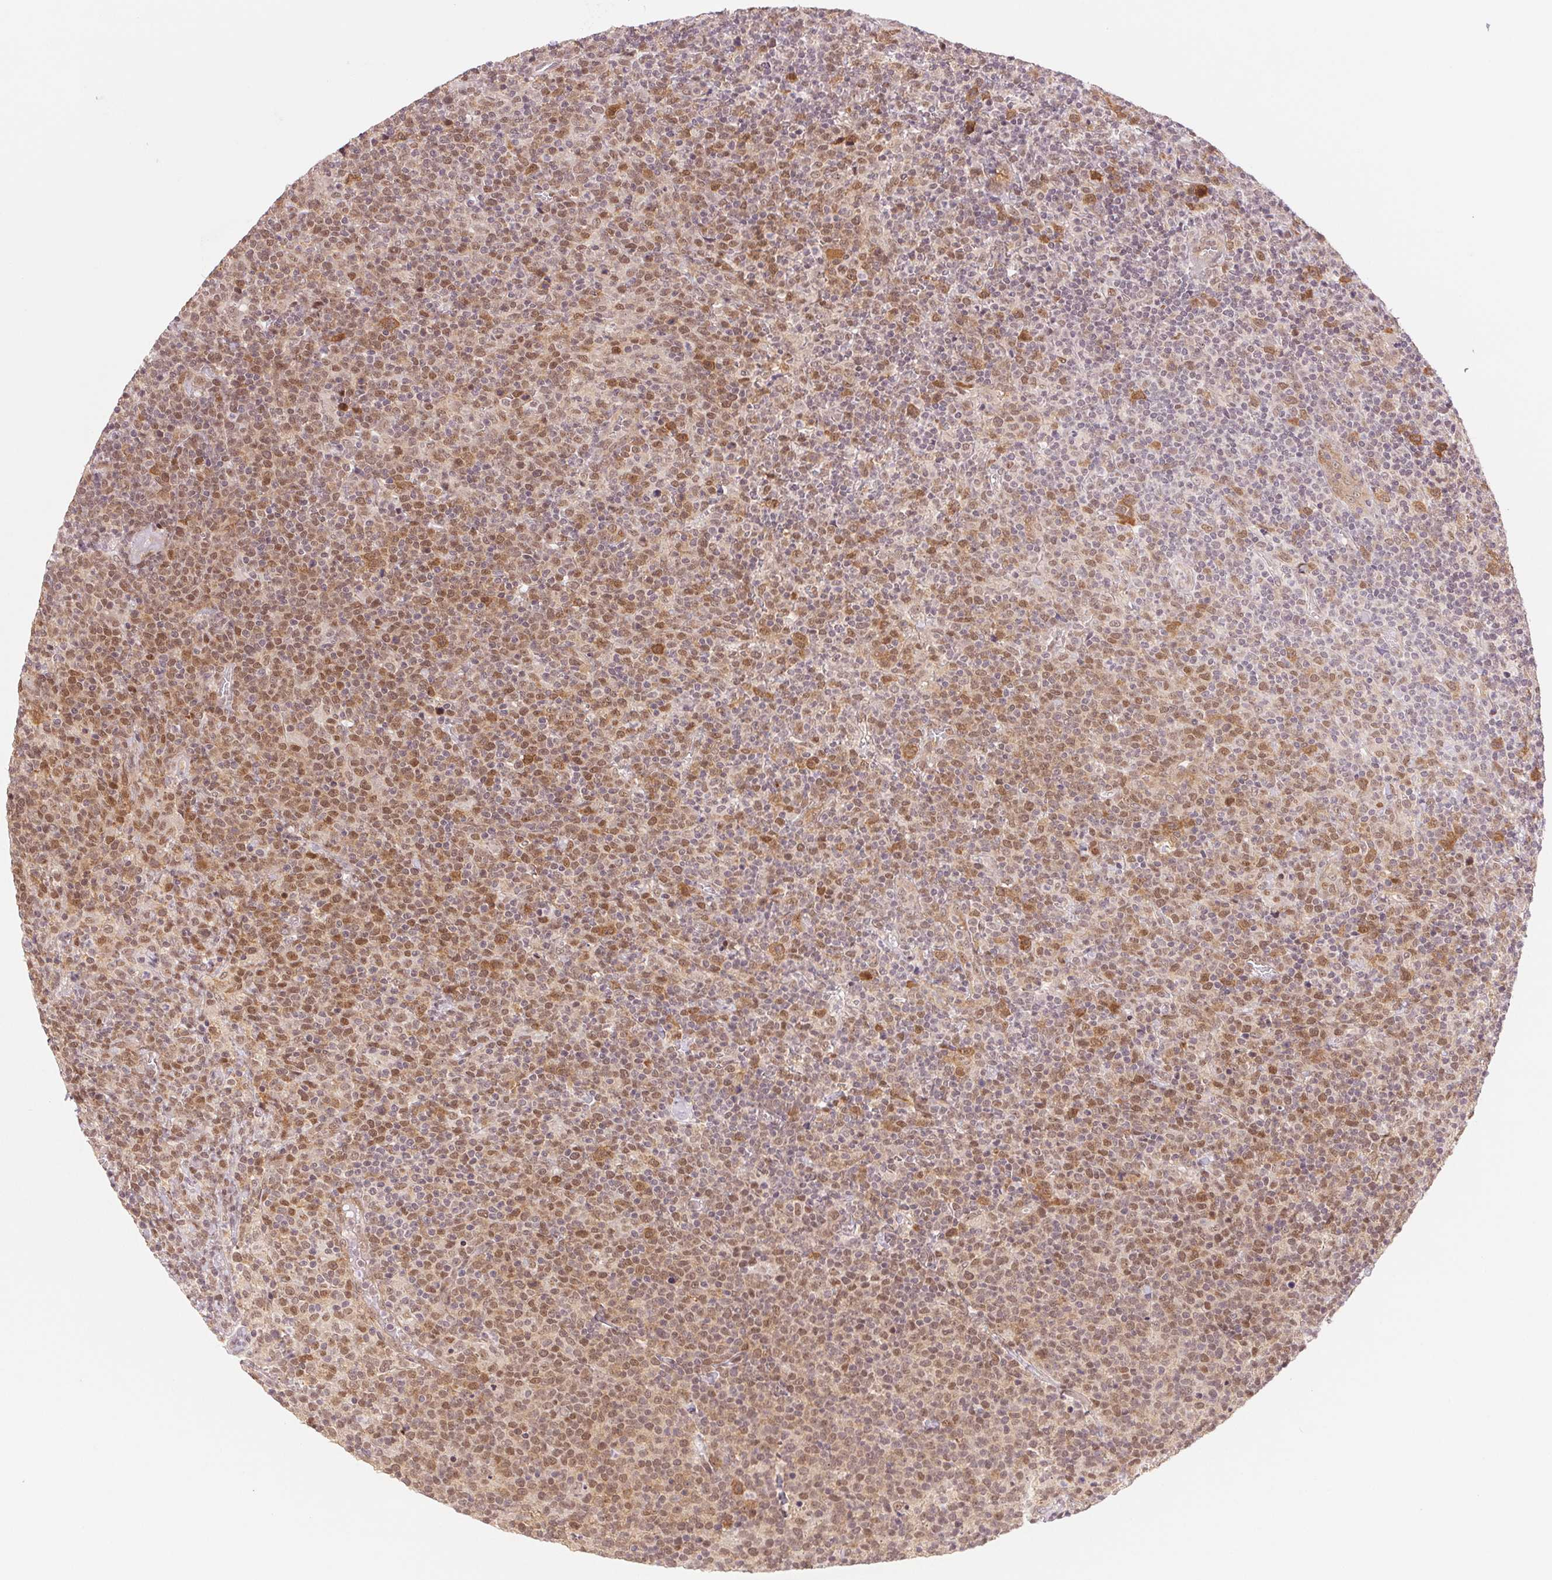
{"staining": {"intensity": "moderate", "quantity": "25%-75%", "location": "cytoplasmic/membranous,nuclear"}, "tissue": "lymphoma", "cell_type": "Tumor cells", "image_type": "cancer", "snomed": [{"axis": "morphology", "description": "Malignant lymphoma, non-Hodgkin's type, High grade"}, {"axis": "topography", "description": "Lymph node"}], "caption": "IHC (DAB) staining of high-grade malignant lymphoma, non-Hodgkin's type exhibits moderate cytoplasmic/membranous and nuclear protein positivity in about 25%-75% of tumor cells.", "gene": "DNAJB6", "patient": {"sex": "male", "age": 61}}